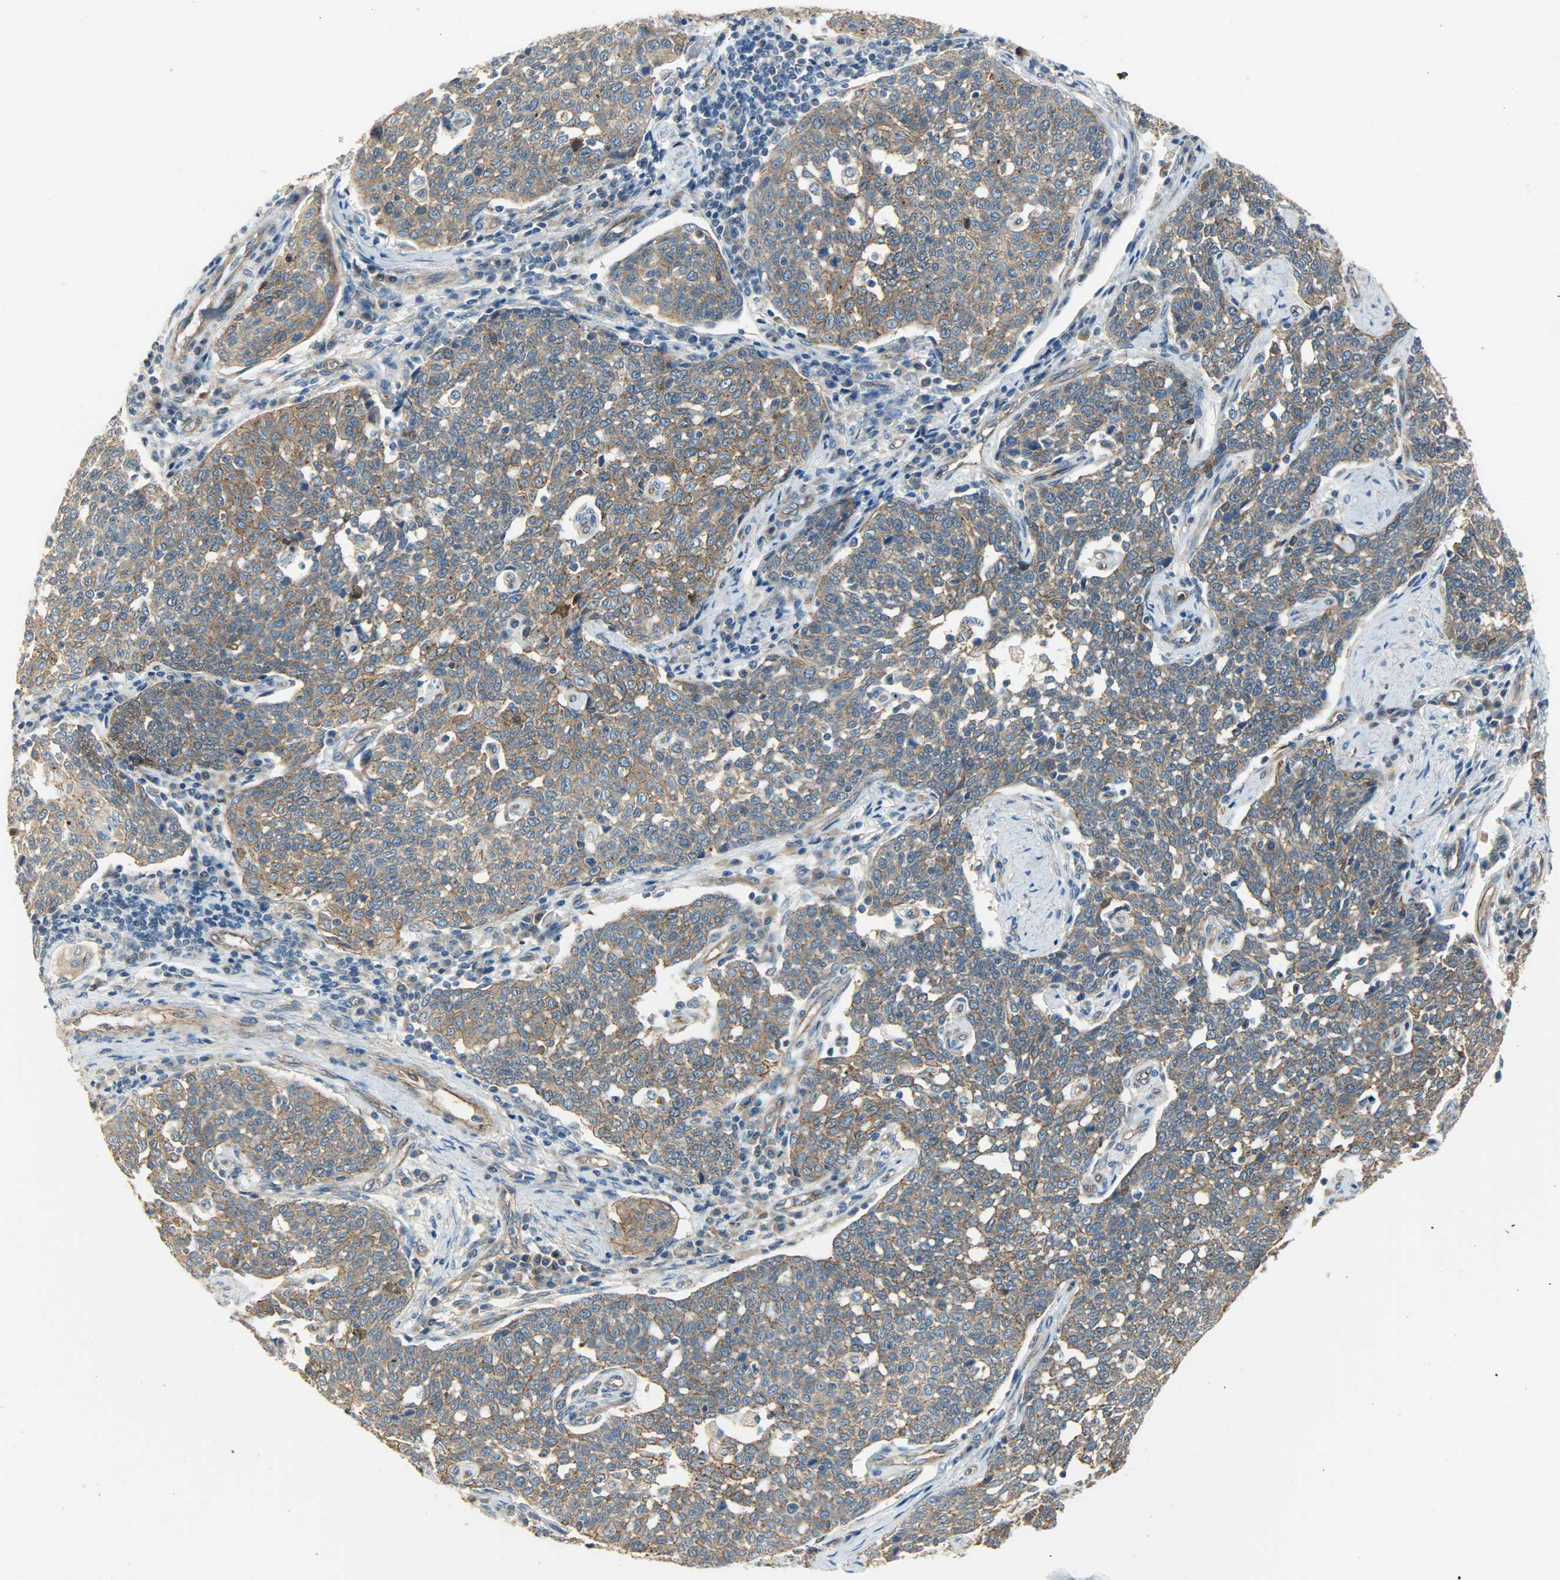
{"staining": {"intensity": "moderate", "quantity": ">75%", "location": "cytoplasmic/membranous"}, "tissue": "cervical cancer", "cell_type": "Tumor cells", "image_type": "cancer", "snomed": [{"axis": "morphology", "description": "Squamous cell carcinoma, NOS"}, {"axis": "topography", "description": "Cervix"}], "caption": "This photomicrograph shows cervical cancer (squamous cell carcinoma) stained with immunohistochemistry to label a protein in brown. The cytoplasmic/membranous of tumor cells show moderate positivity for the protein. Nuclei are counter-stained blue.", "gene": "KIAA1217", "patient": {"sex": "female", "age": 34}}